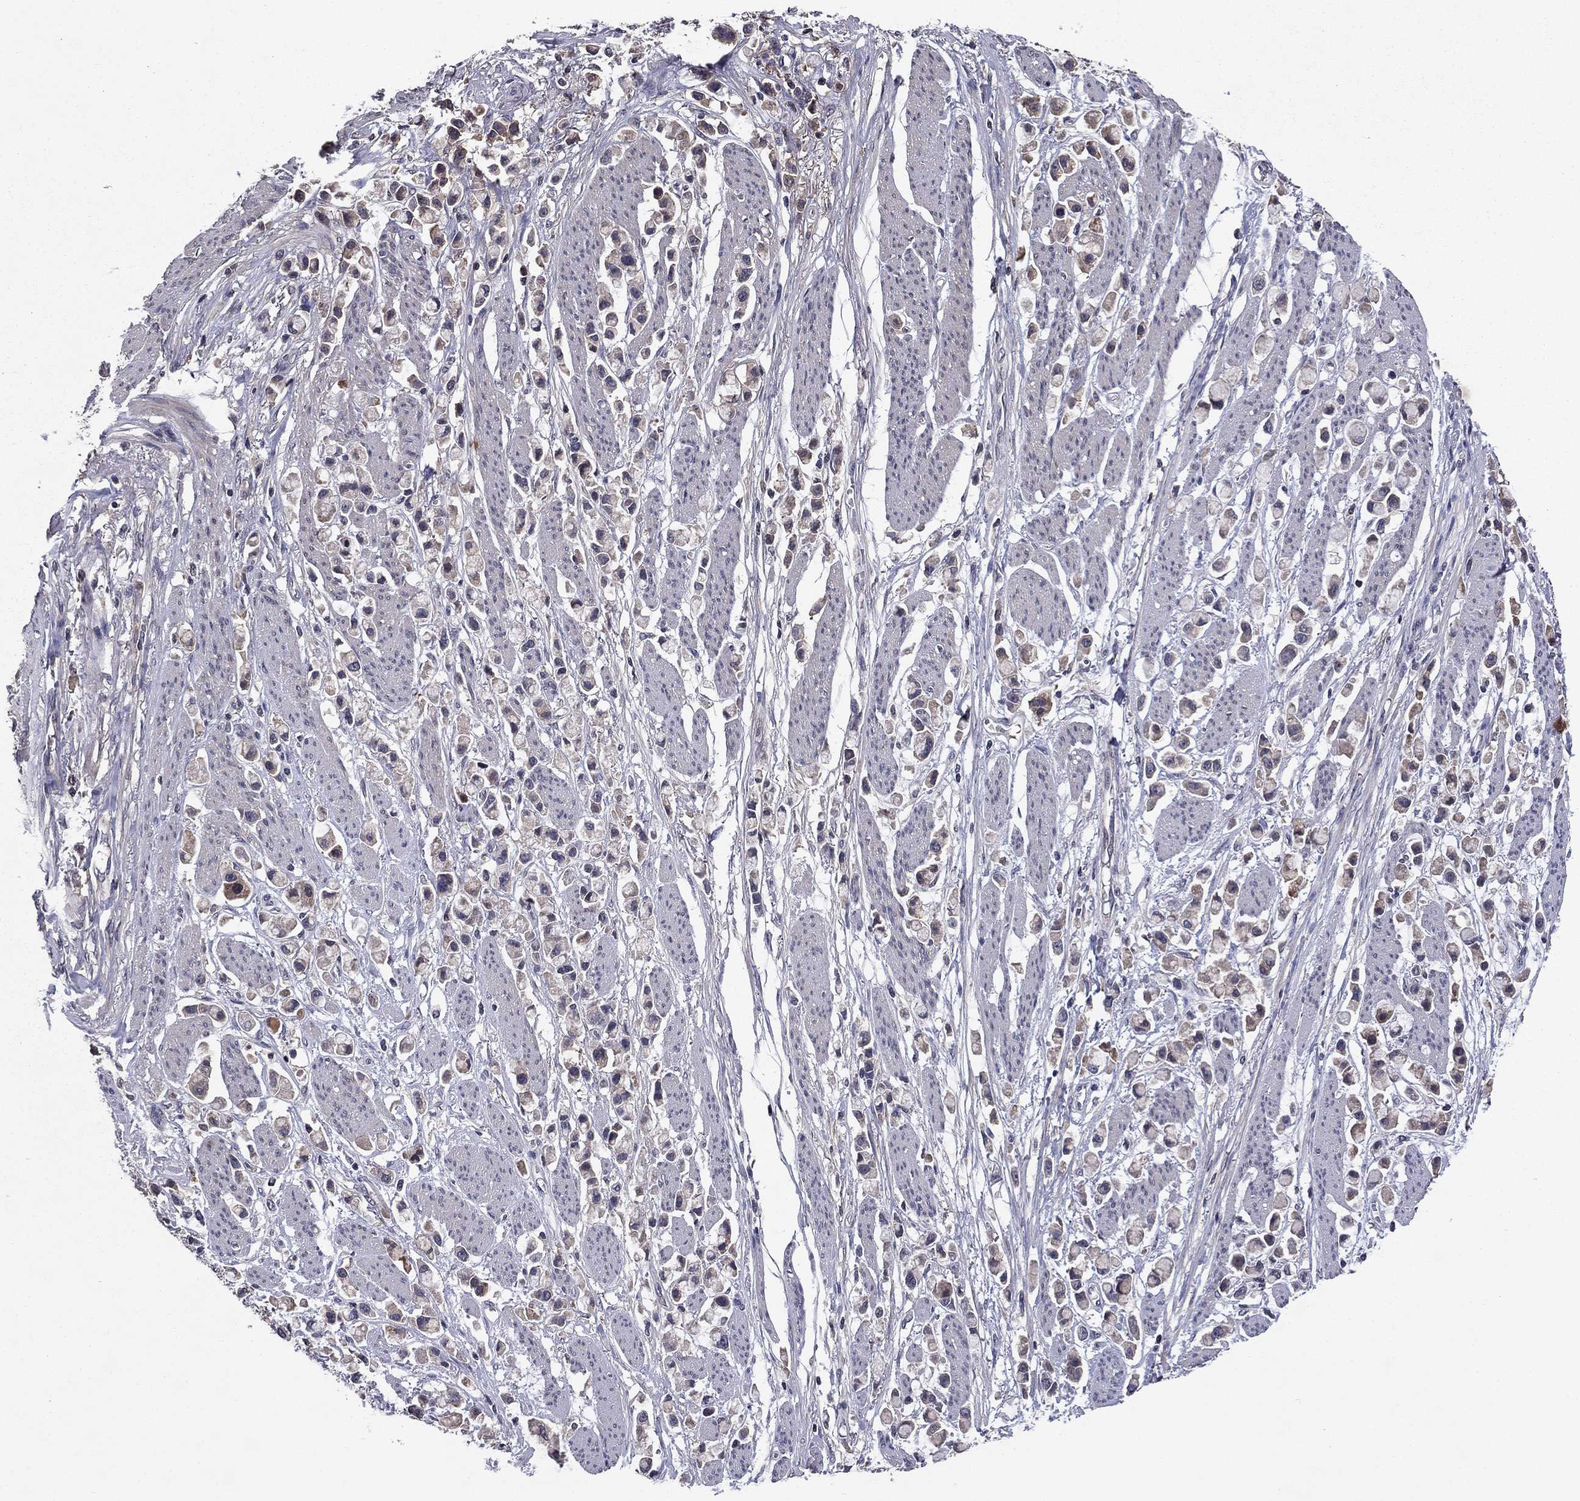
{"staining": {"intensity": "weak", "quantity": "25%-75%", "location": "cytoplasmic/membranous"}, "tissue": "stomach cancer", "cell_type": "Tumor cells", "image_type": "cancer", "snomed": [{"axis": "morphology", "description": "Adenocarcinoma, NOS"}, {"axis": "topography", "description": "Stomach"}], "caption": "Brown immunohistochemical staining in human adenocarcinoma (stomach) shows weak cytoplasmic/membranous expression in about 25%-75% of tumor cells.", "gene": "PROS1", "patient": {"sex": "female", "age": 81}}